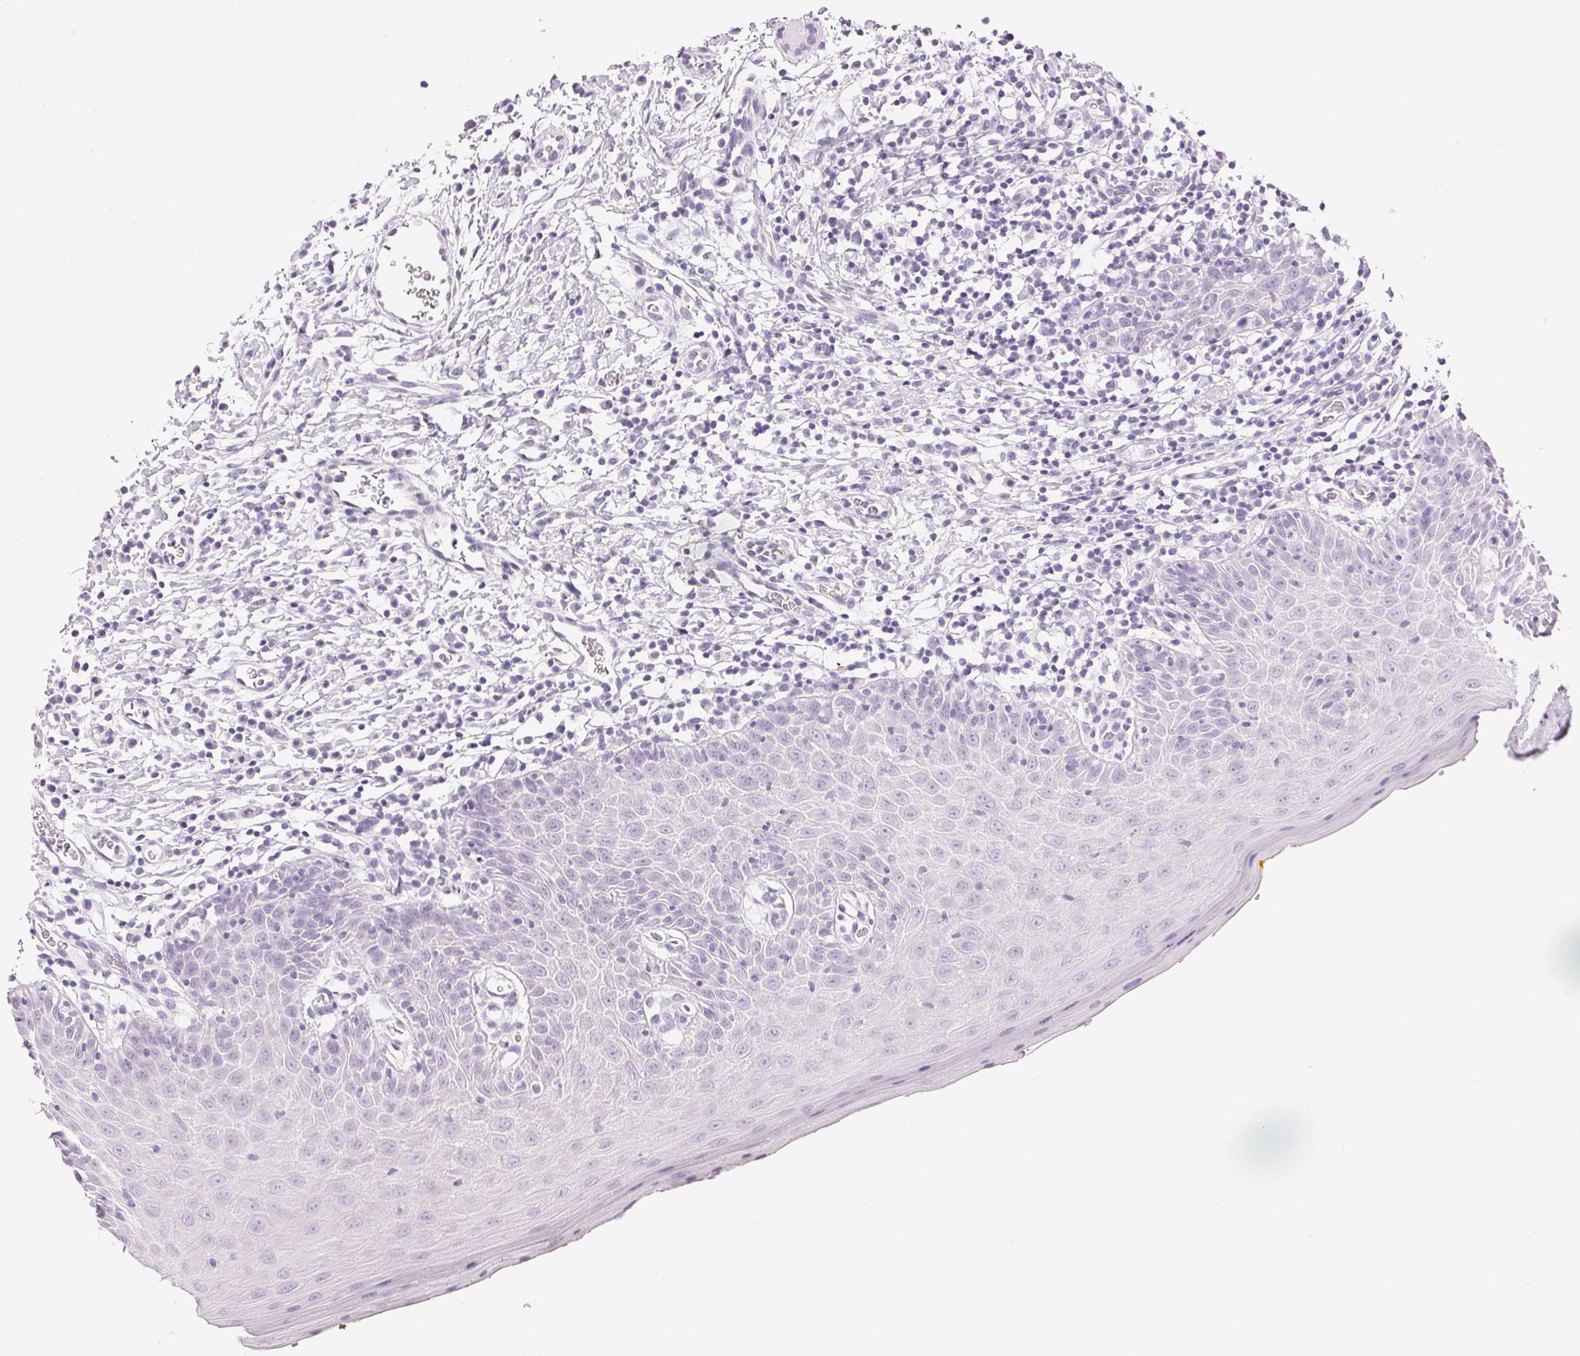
{"staining": {"intensity": "negative", "quantity": "none", "location": "none"}, "tissue": "oral mucosa", "cell_type": "Squamous epithelial cells", "image_type": "normal", "snomed": [{"axis": "morphology", "description": "Normal tissue, NOS"}, {"axis": "topography", "description": "Oral tissue"}, {"axis": "topography", "description": "Tounge, NOS"}], "caption": "Photomicrograph shows no protein staining in squamous epithelial cells of unremarkable oral mucosa.", "gene": "IGFBP1", "patient": {"sex": "female", "age": 58}}